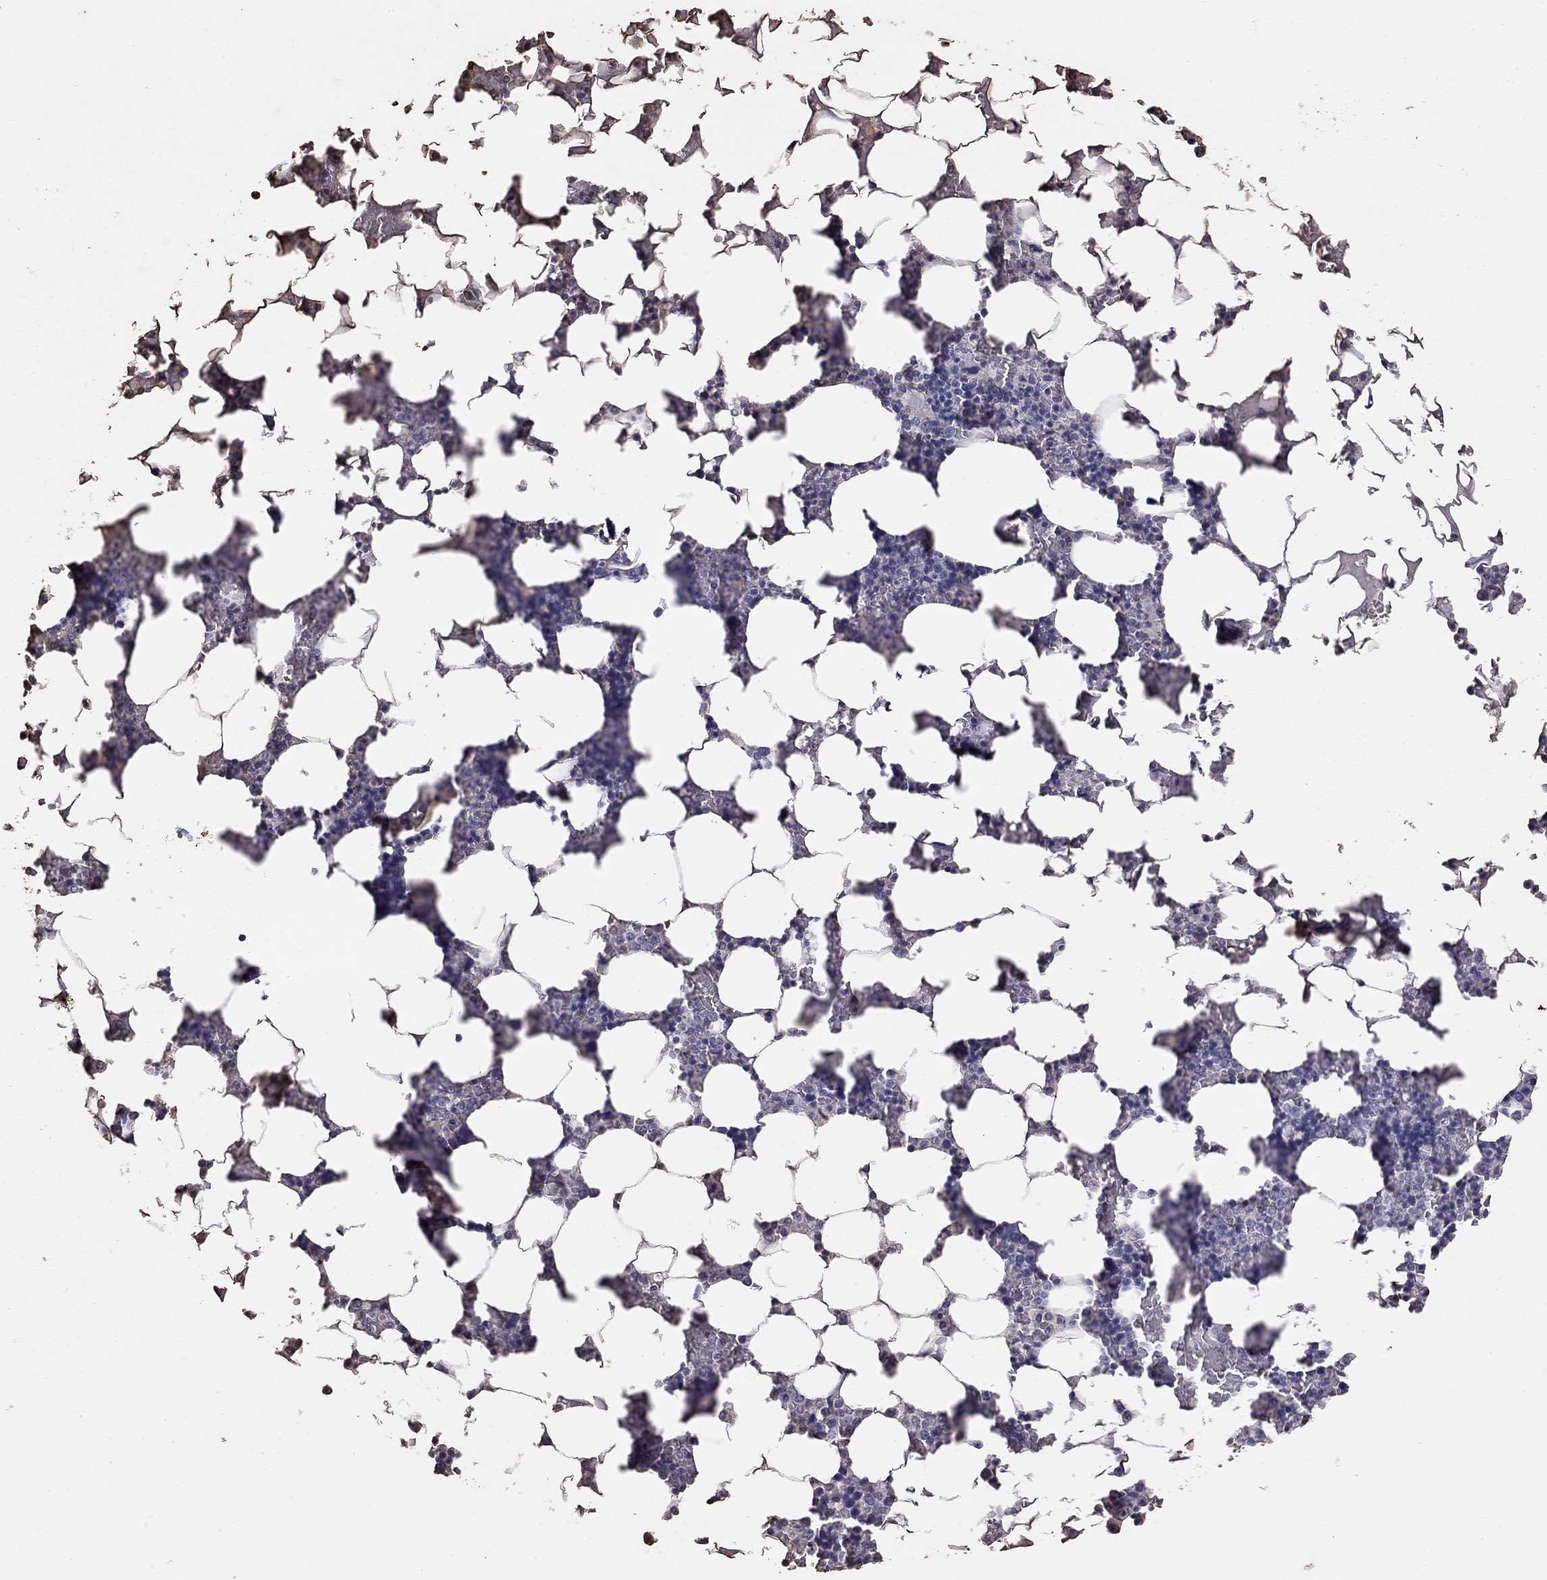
{"staining": {"intensity": "negative", "quantity": "none", "location": "none"}, "tissue": "bone marrow", "cell_type": "Hematopoietic cells", "image_type": "normal", "snomed": [{"axis": "morphology", "description": "Normal tissue, NOS"}, {"axis": "topography", "description": "Bone marrow"}], "caption": "An immunohistochemistry histopathology image of normal bone marrow is shown. There is no staining in hematopoietic cells of bone marrow.", "gene": "SUN3", "patient": {"sex": "male", "age": 51}}